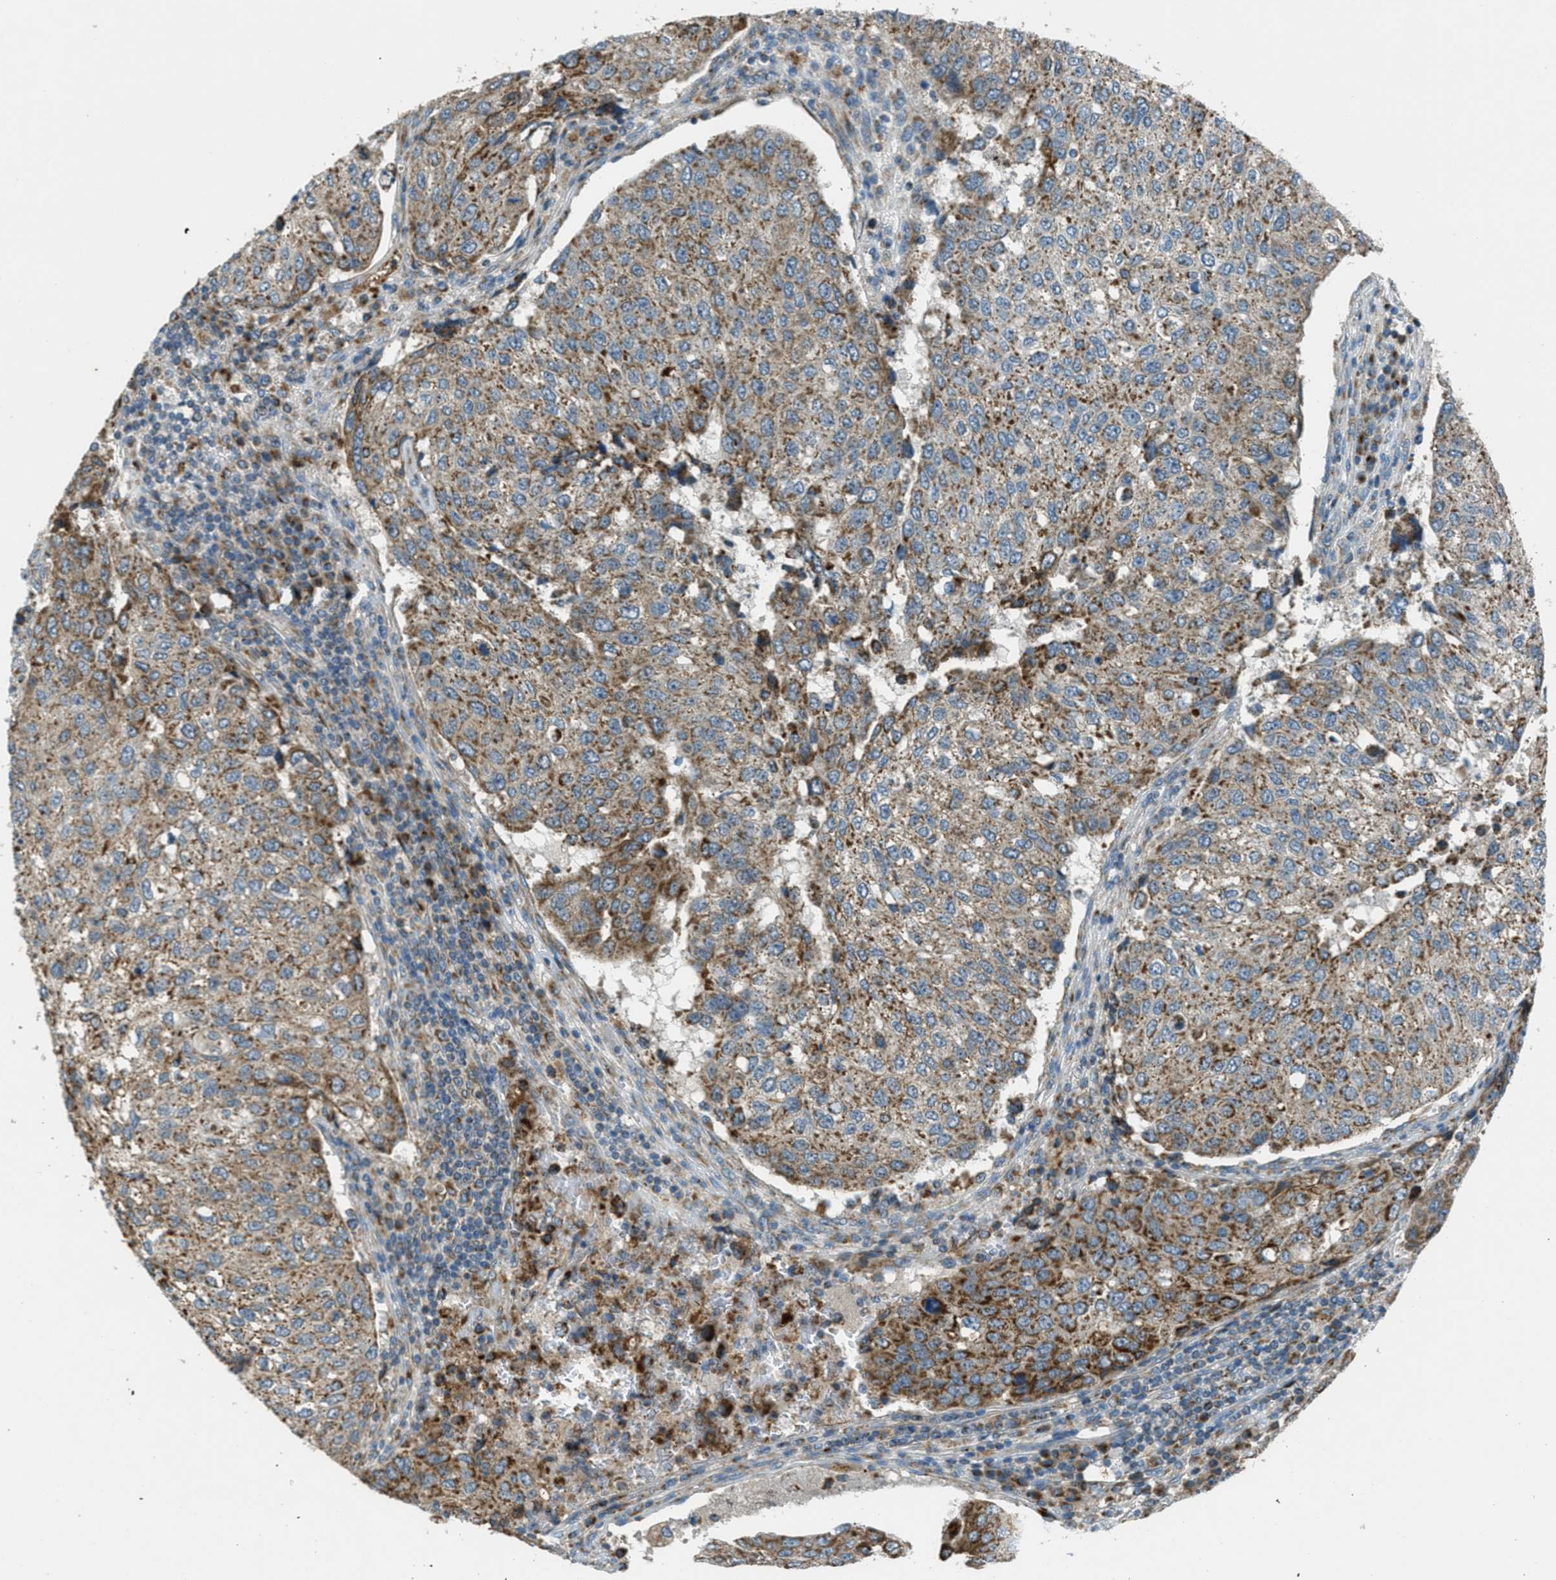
{"staining": {"intensity": "moderate", "quantity": ">75%", "location": "cytoplasmic/membranous"}, "tissue": "urothelial cancer", "cell_type": "Tumor cells", "image_type": "cancer", "snomed": [{"axis": "morphology", "description": "Urothelial carcinoma, High grade"}, {"axis": "topography", "description": "Lymph node"}, {"axis": "topography", "description": "Urinary bladder"}], "caption": "IHC photomicrograph of urothelial carcinoma (high-grade) stained for a protein (brown), which exhibits medium levels of moderate cytoplasmic/membranous positivity in approximately >75% of tumor cells.", "gene": "BCKDK", "patient": {"sex": "male", "age": 51}}